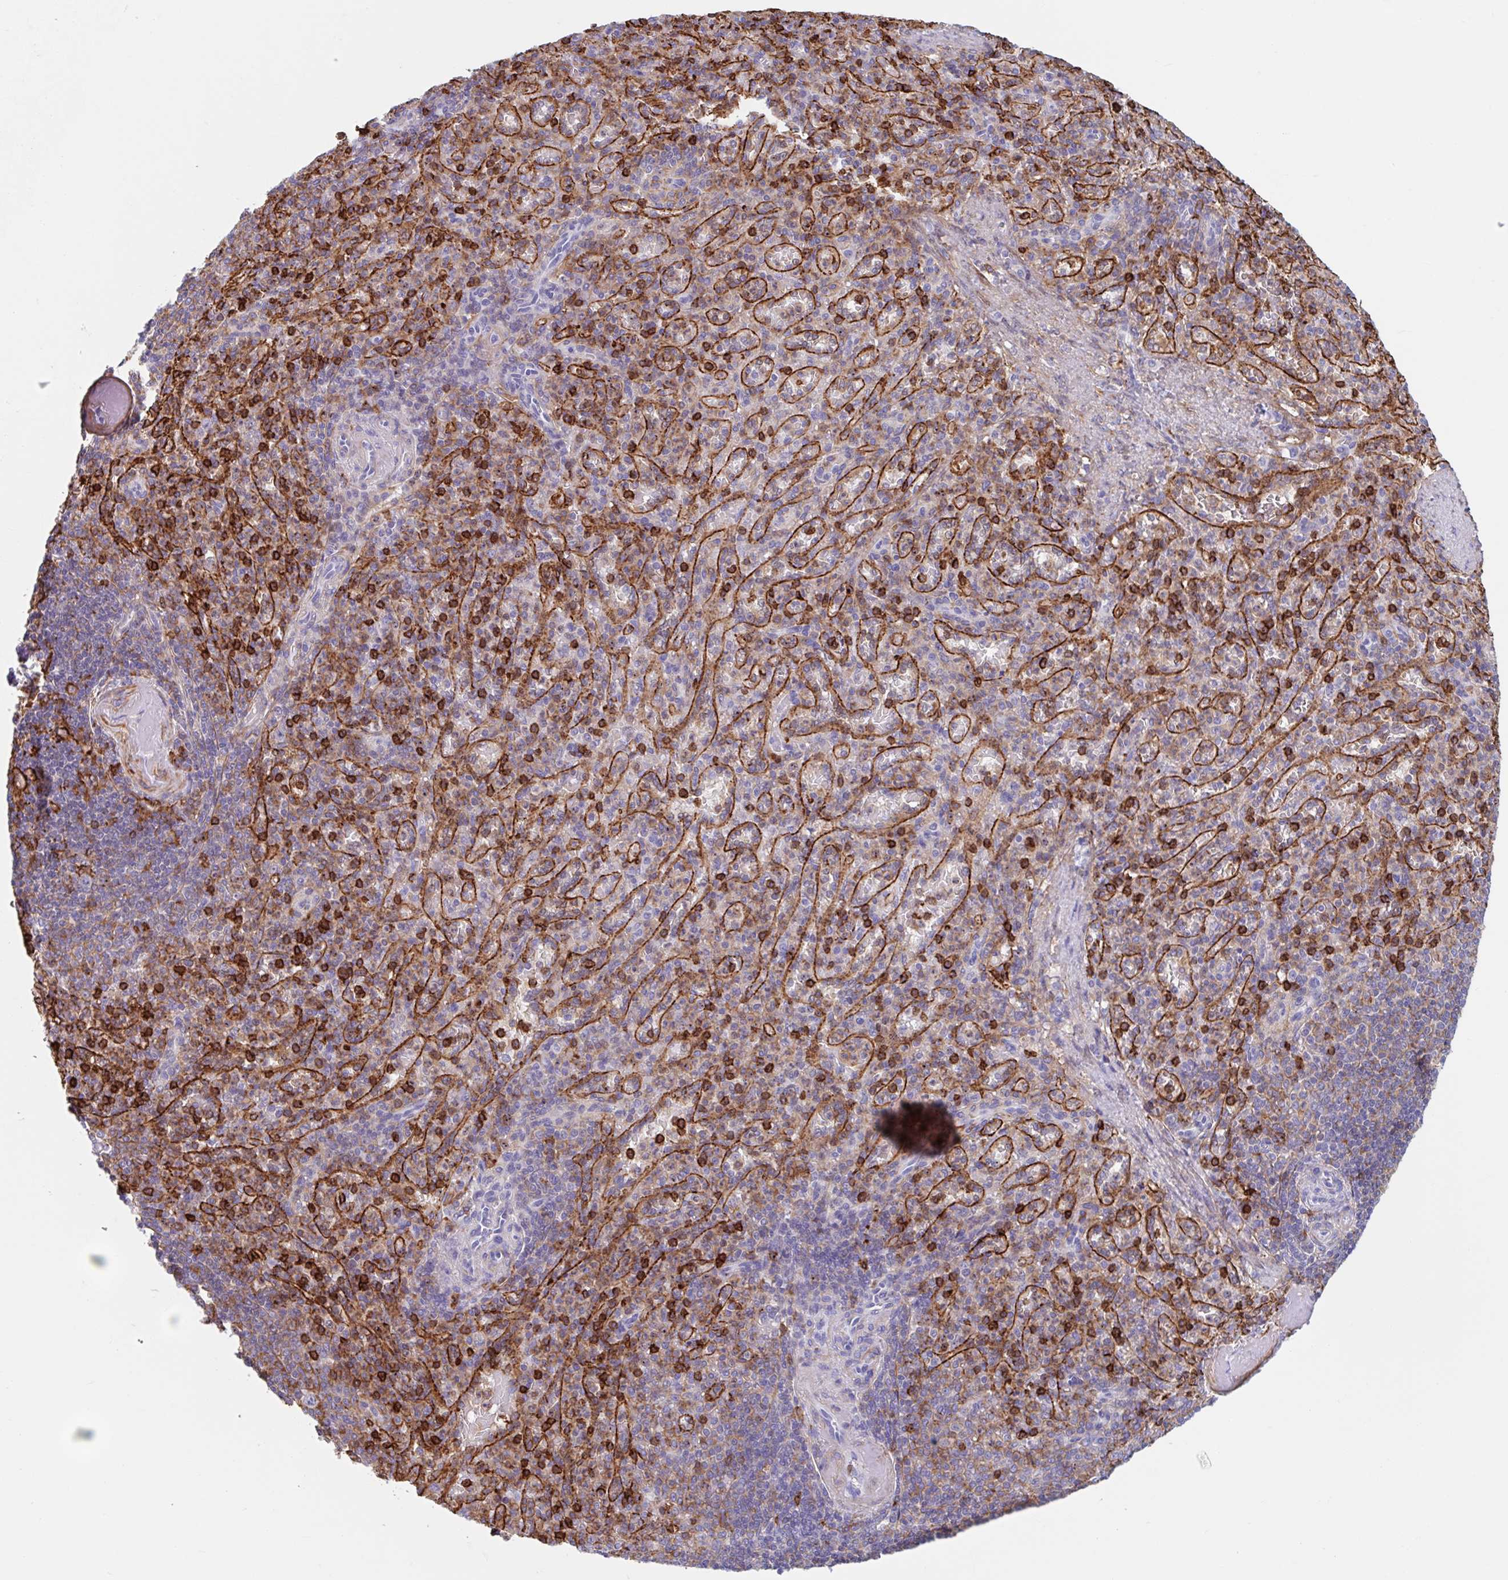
{"staining": {"intensity": "negative", "quantity": "none", "location": "none"}, "tissue": "spleen", "cell_type": "Cells in red pulp", "image_type": "normal", "snomed": [{"axis": "morphology", "description": "Normal tissue, NOS"}, {"axis": "topography", "description": "Spleen"}], "caption": "This is an IHC histopathology image of benign spleen. There is no staining in cells in red pulp.", "gene": "EFHD1", "patient": {"sex": "female", "age": 74}}